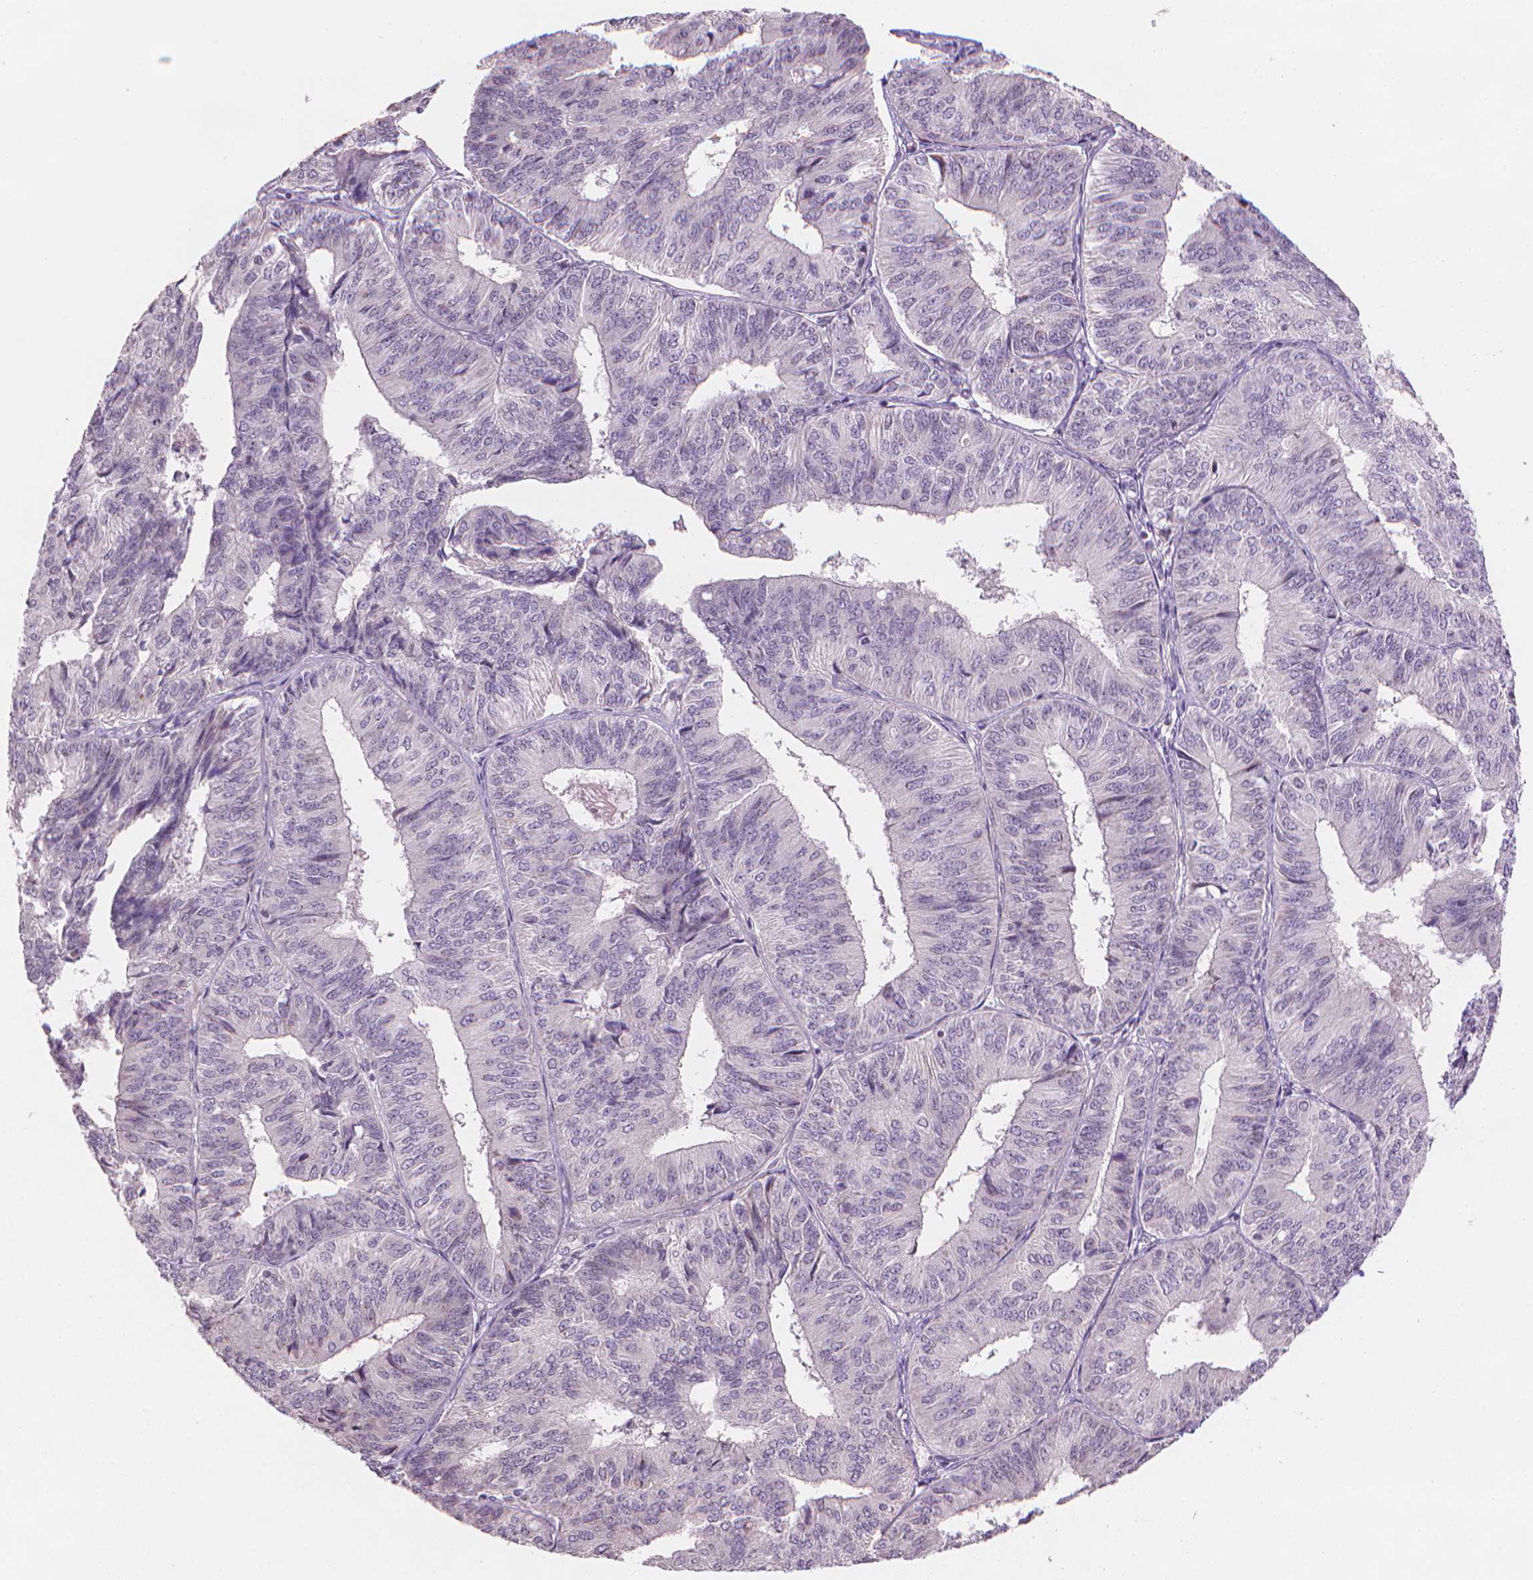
{"staining": {"intensity": "negative", "quantity": "none", "location": "none"}, "tissue": "endometrial cancer", "cell_type": "Tumor cells", "image_type": "cancer", "snomed": [{"axis": "morphology", "description": "Adenocarcinoma, NOS"}, {"axis": "topography", "description": "Endometrium"}], "caption": "An immunohistochemistry (IHC) histopathology image of endometrial cancer (adenocarcinoma) is shown. There is no staining in tumor cells of endometrial cancer (adenocarcinoma).", "gene": "IFFO1", "patient": {"sex": "female", "age": 58}}